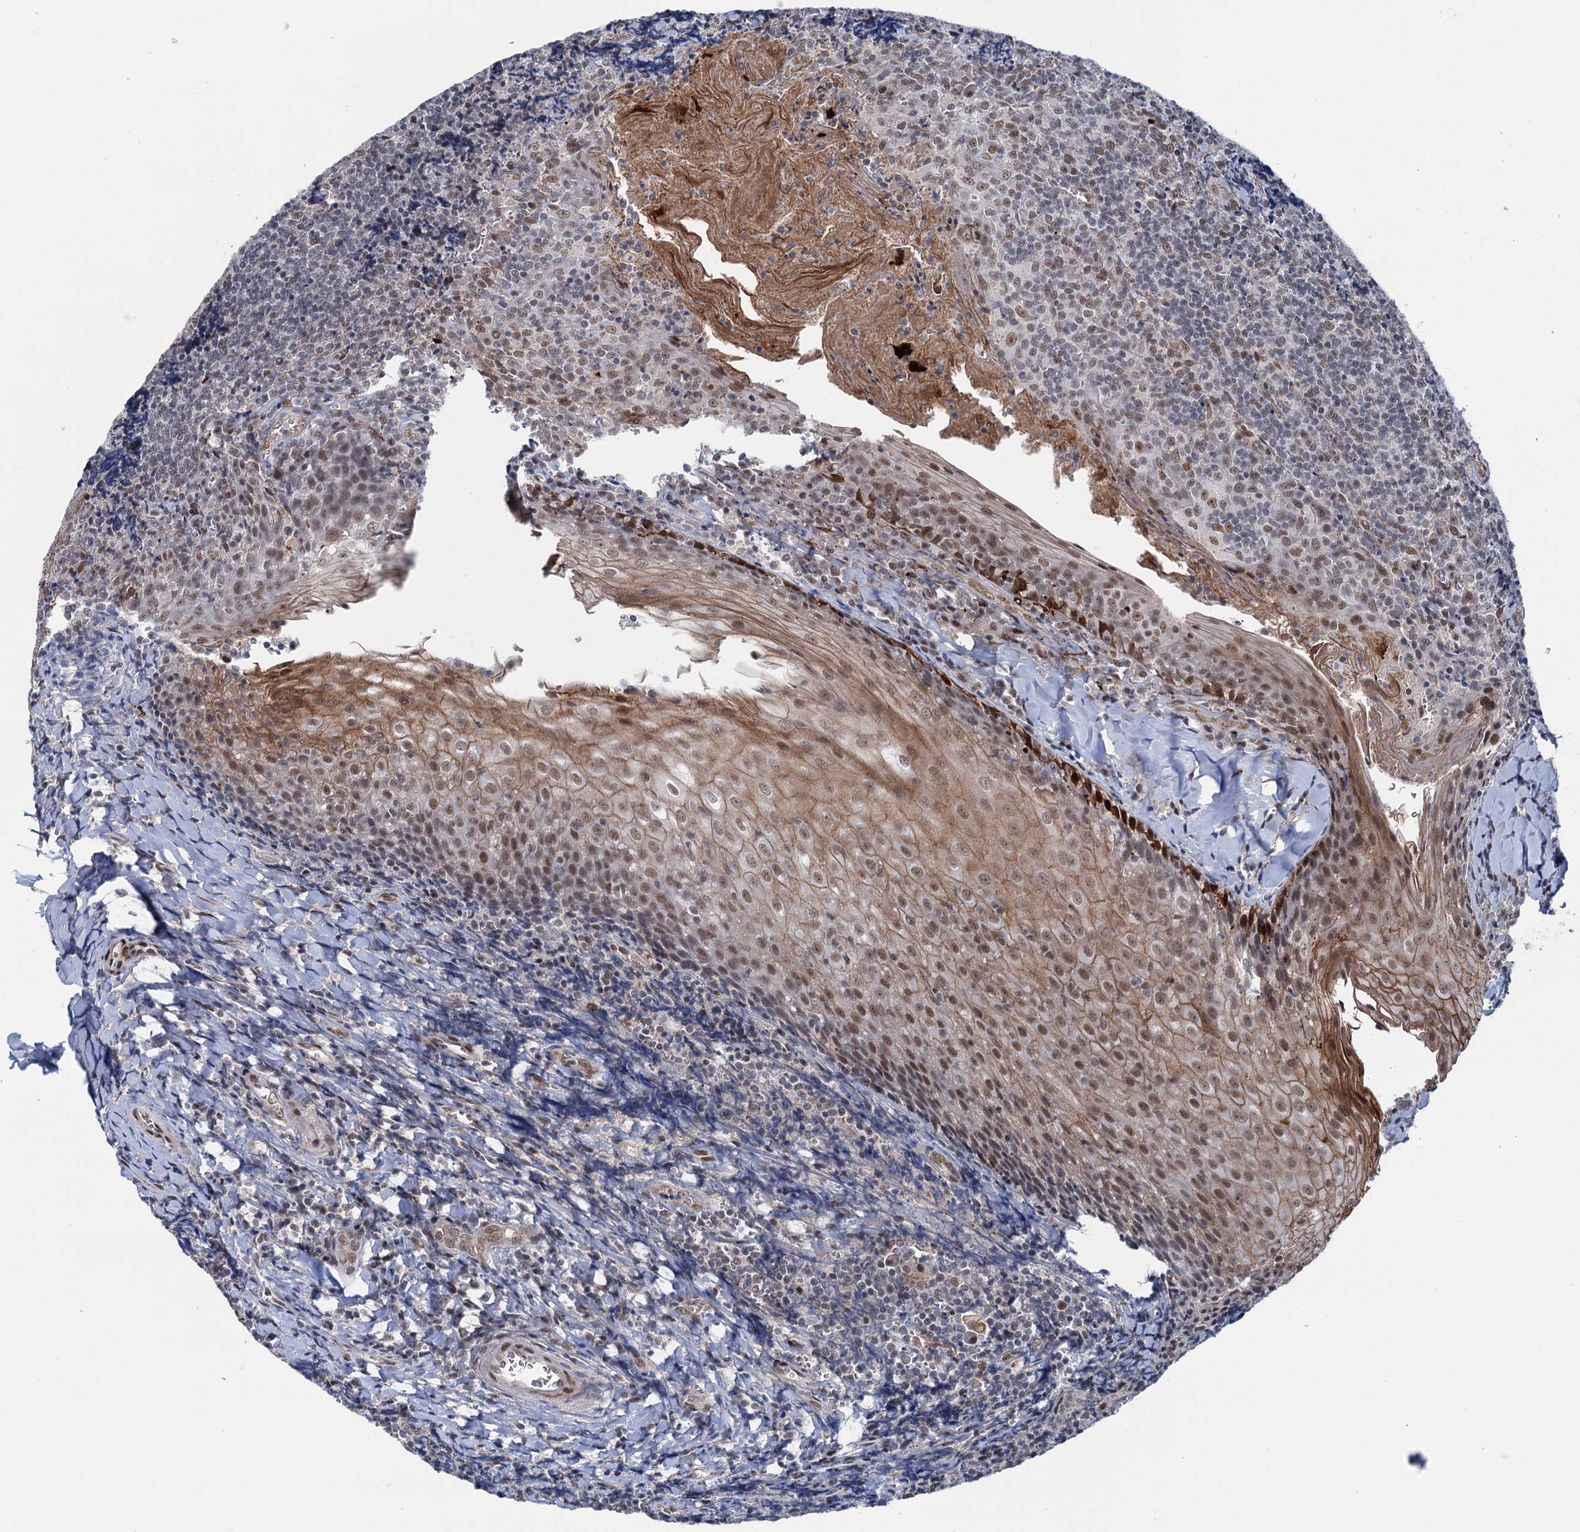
{"staining": {"intensity": "negative", "quantity": "none", "location": "none"}, "tissue": "tonsil", "cell_type": "Germinal center cells", "image_type": "normal", "snomed": [{"axis": "morphology", "description": "Normal tissue, NOS"}, {"axis": "topography", "description": "Tonsil"}], "caption": "DAB immunohistochemical staining of normal human tonsil exhibits no significant staining in germinal center cells. (DAB immunohistochemistry visualized using brightfield microscopy, high magnification).", "gene": "FAM53A", "patient": {"sex": "male", "age": 27}}